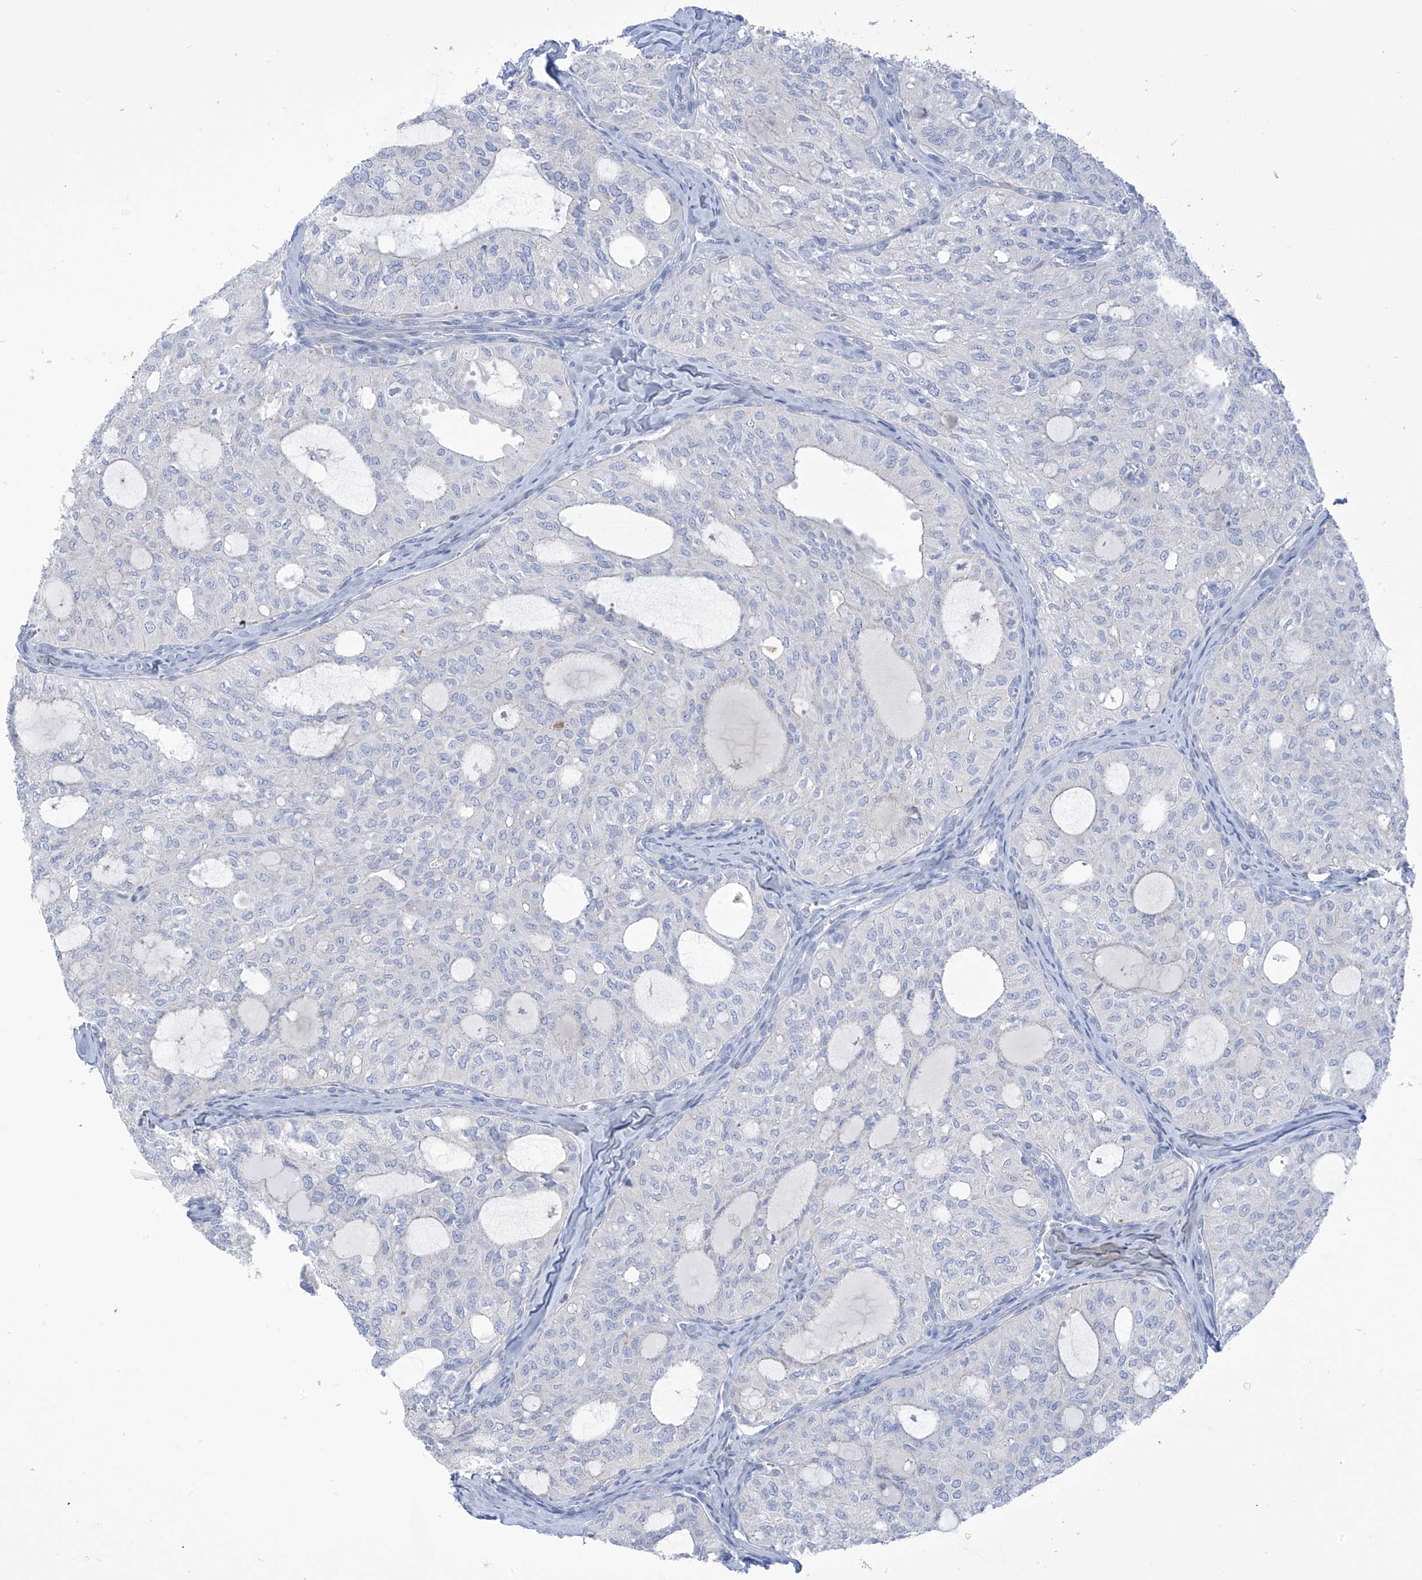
{"staining": {"intensity": "negative", "quantity": "none", "location": "none"}, "tissue": "thyroid cancer", "cell_type": "Tumor cells", "image_type": "cancer", "snomed": [{"axis": "morphology", "description": "Follicular adenoma carcinoma, NOS"}, {"axis": "topography", "description": "Thyroid gland"}], "caption": "Tumor cells show no significant protein staining in thyroid follicular adenoma carcinoma.", "gene": "FABP2", "patient": {"sex": "male", "age": 75}}